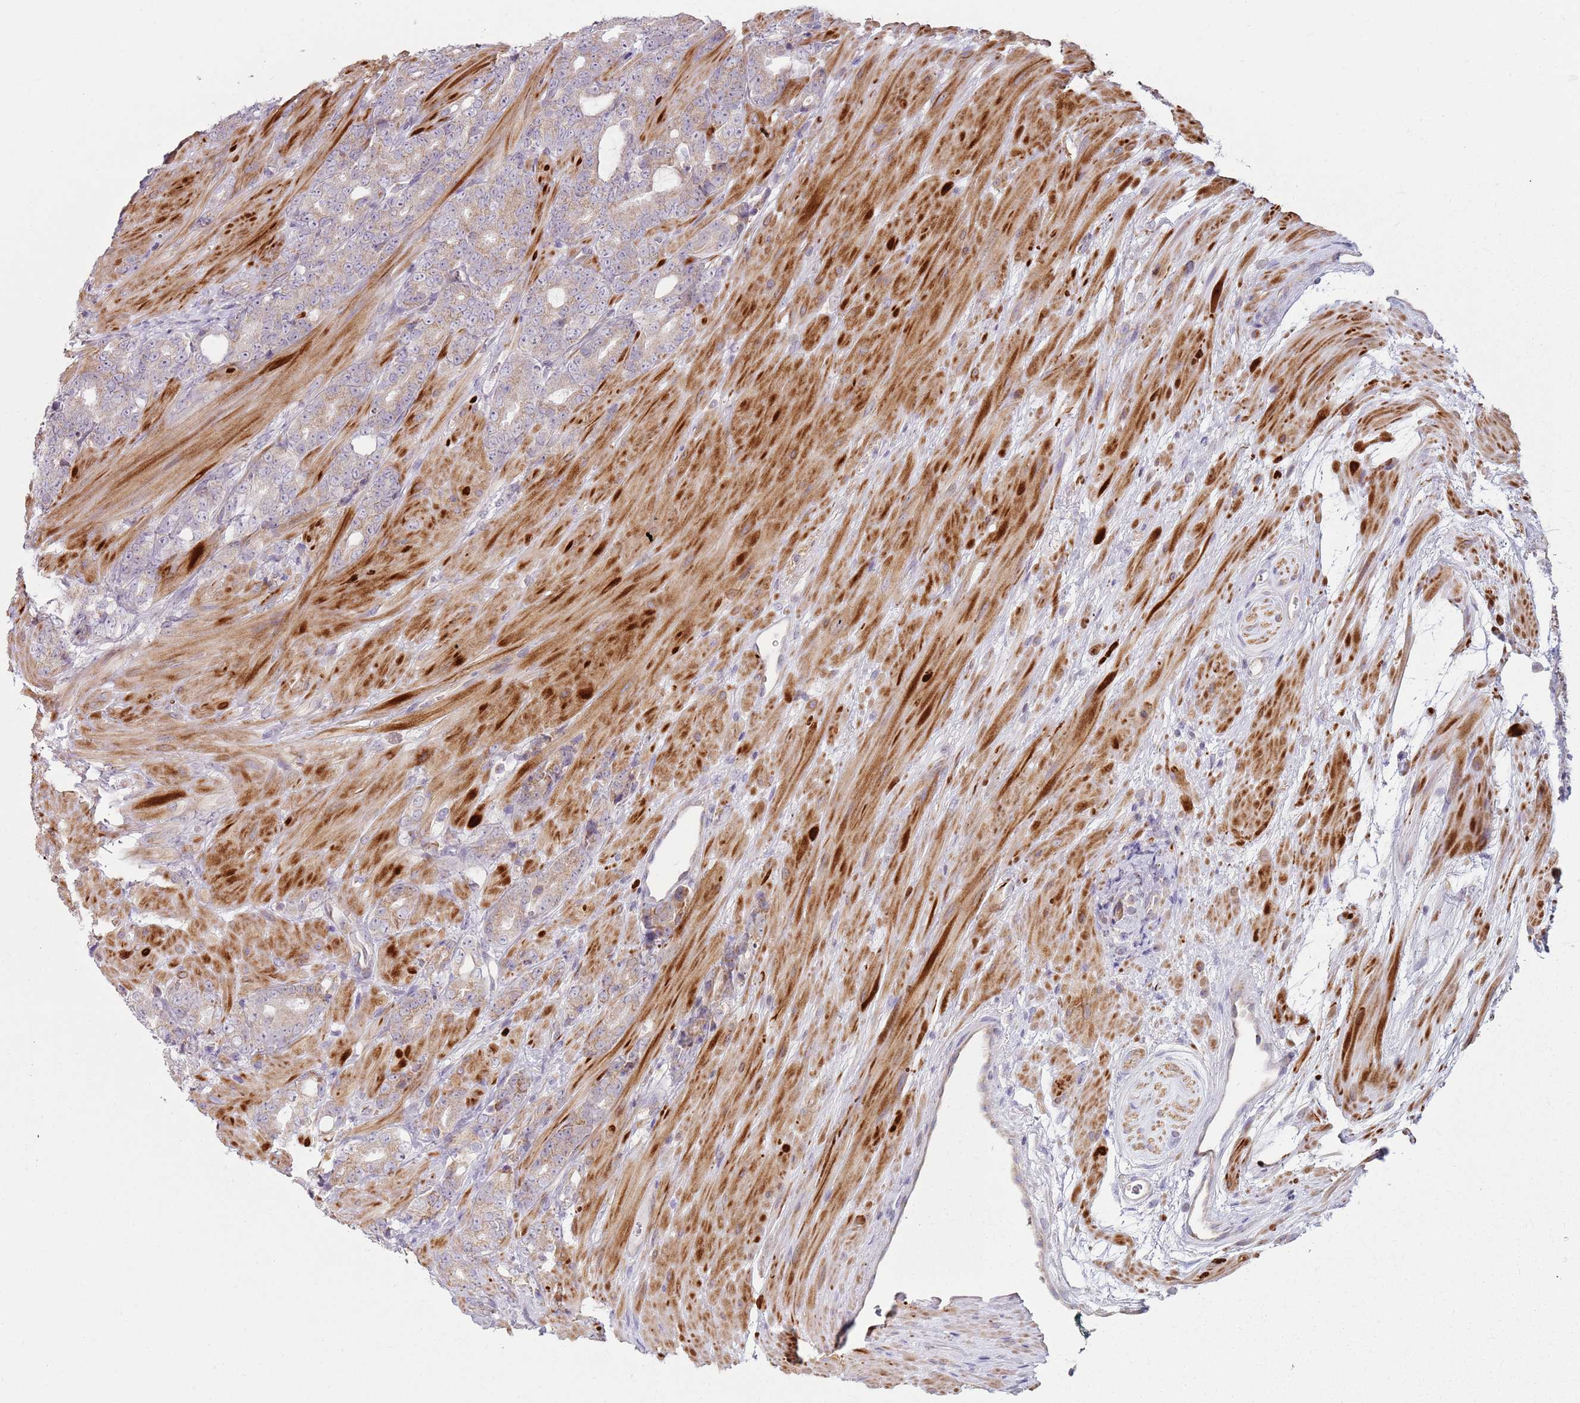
{"staining": {"intensity": "weak", "quantity": "<25%", "location": "cytoplasmic/membranous"}, "tissue": "prostate cancer", "cell_type": "Tumor cells", "image_type": "cancer", "snomed": [{"axis": "morphology", "description": "Adenocarcinoma, High grade"}, {"axis": "topography", "description": "Prostate"}], "caption": "Immunohistochemistry (IHC) photomicrograph of neoplastic tissue: human prostate cancer stained with DAB displays no significant protein expression in tumor cells. The staining was performed using DAB to visualize the protein expression in brown, while the nuclei were stained in blue with hematoxylin (Magnification: 20x).", "gene": "GAS8", "patient": {"sex": "male", "age": 62}}